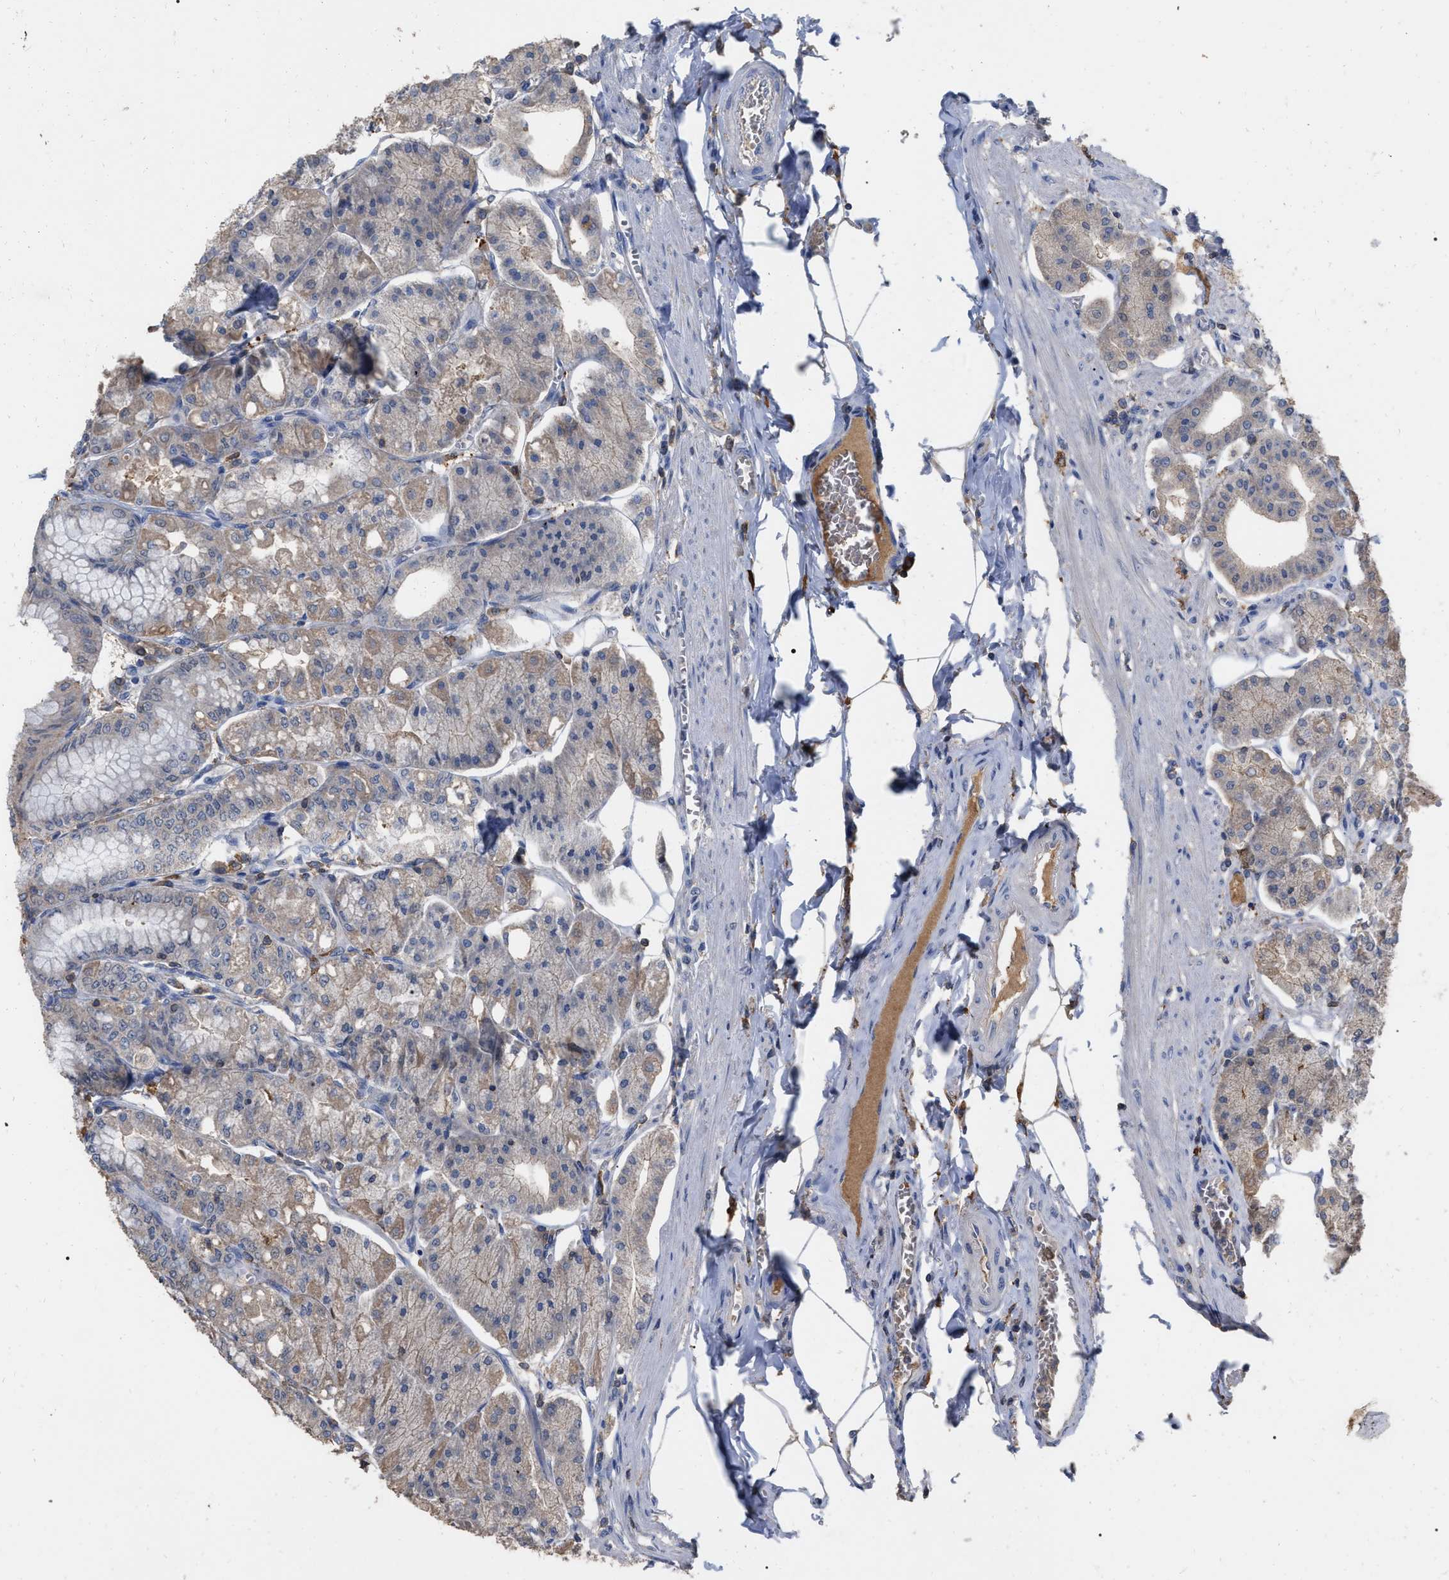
{"staining": {"intensity": "weak", "quantity": "25%-75%", "location": "cytoplasmic/membranous"}, "tissue": "stomach", "cell_type": "Glandular cells", "image_type": "normal", "snomed": [{"axis": "morphology", "description": "Normal tissue, NOS"}, {"axis": "topography", "description": "Stomach, lower"}], "caption": "Protein staining of benign stomach reveals weak cytoplasmic/membranous staining in about 25%-75% of glandular cells.", "gene": "GPR179", "patient": {"sex": "male", "age": 71}}